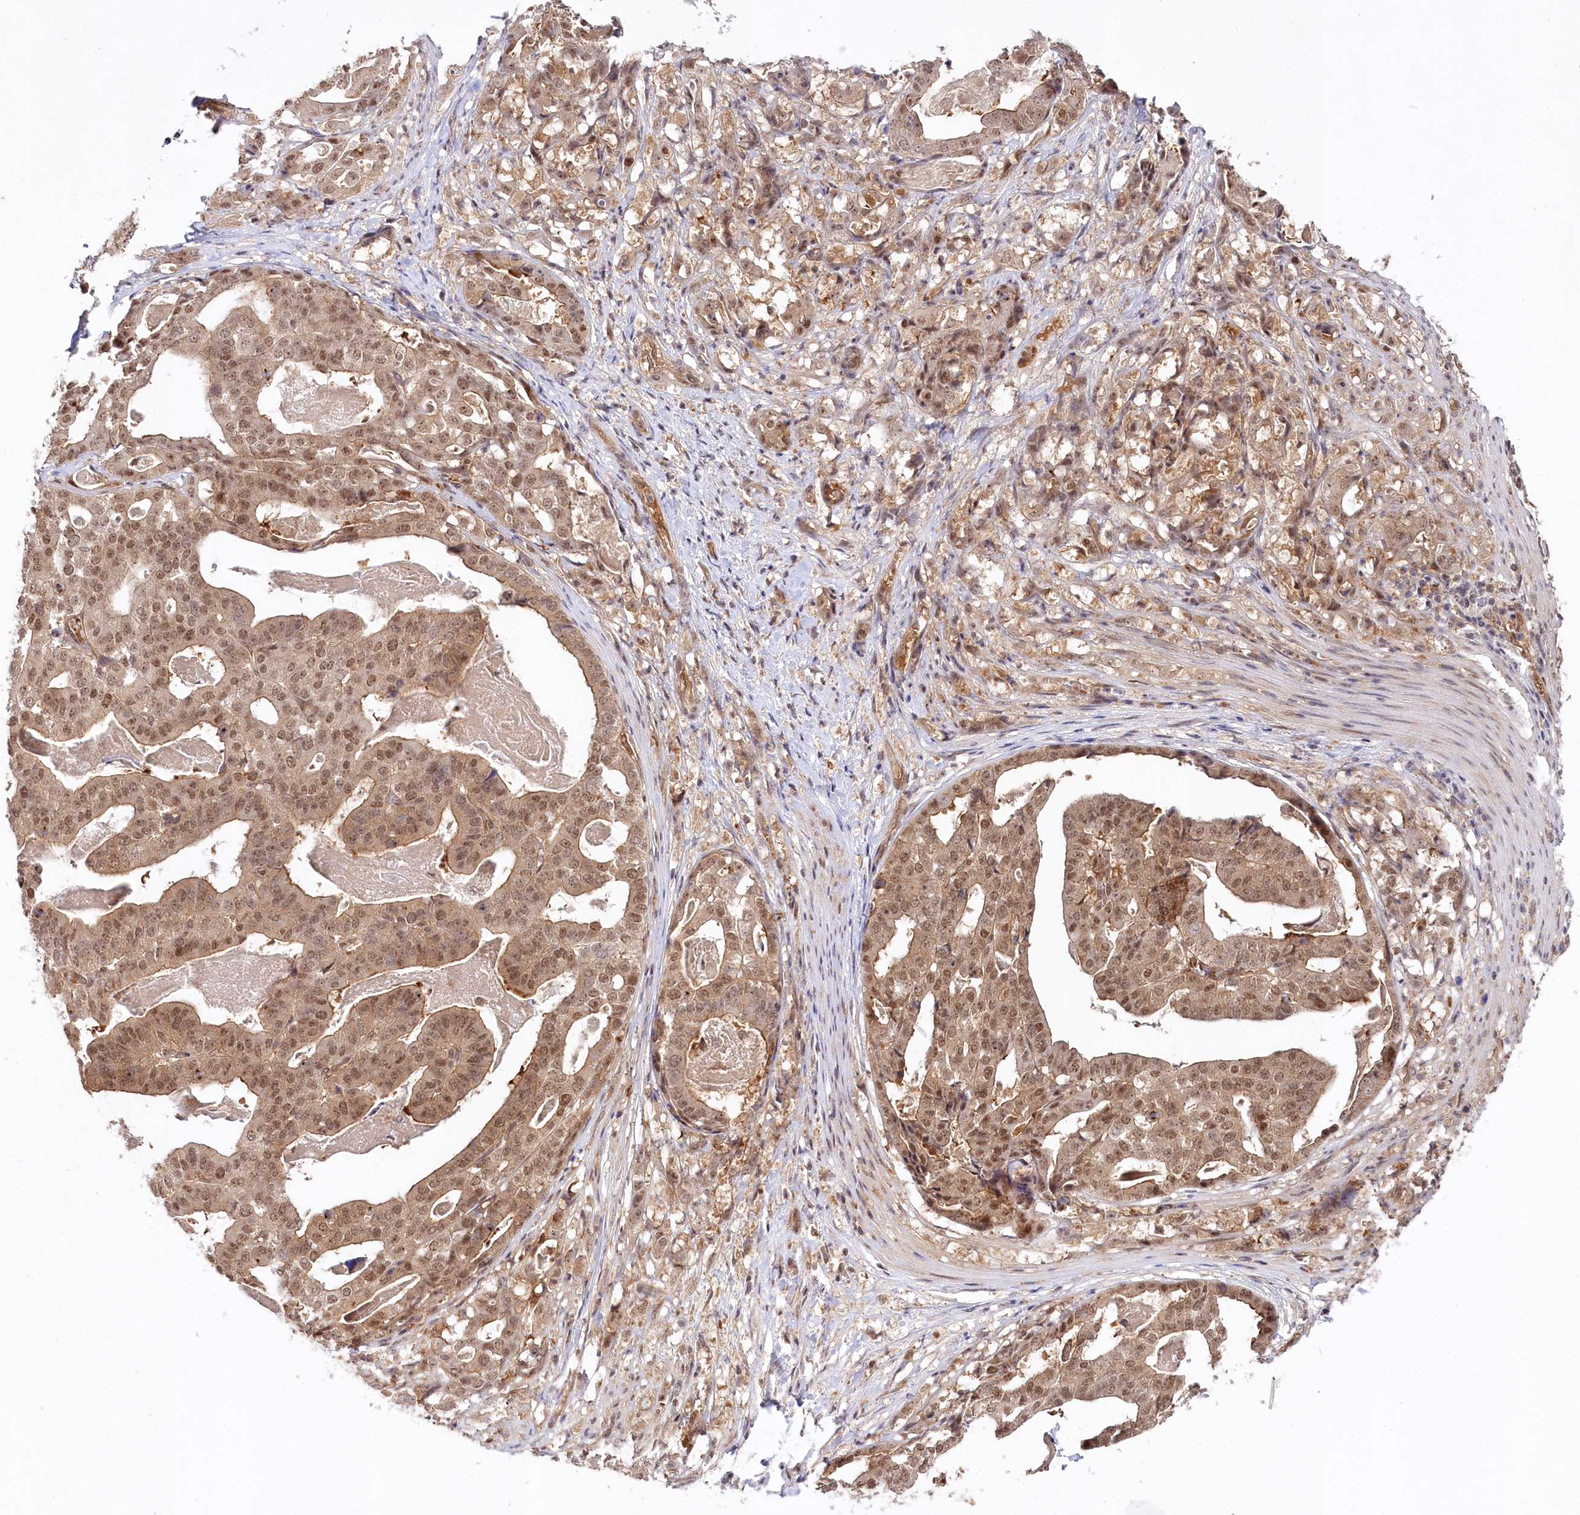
{"staining": {"intensity": "moderate", "quantity": ">75%", "location": "cytoplasmic/membranous,nuclear"}, "tissue": "stomach cancer", "cell_type": "Tumor cells", "image_type": "cancer", "snomed": [{"axis": "morphology", "description": "Adenocarcinoma, NOS"}, {"axis": "topography", "description": "Stomach"}], "caption": "Adenocarcinoma (stomach) was stained to show a protein in brown. There is medium levels of moderate cytoplasmic/membranous and nuclear staining in approximately >75% of tumor cells.", "gene": "CCDC65", "patient": {"sex": "male", "age": 48}}